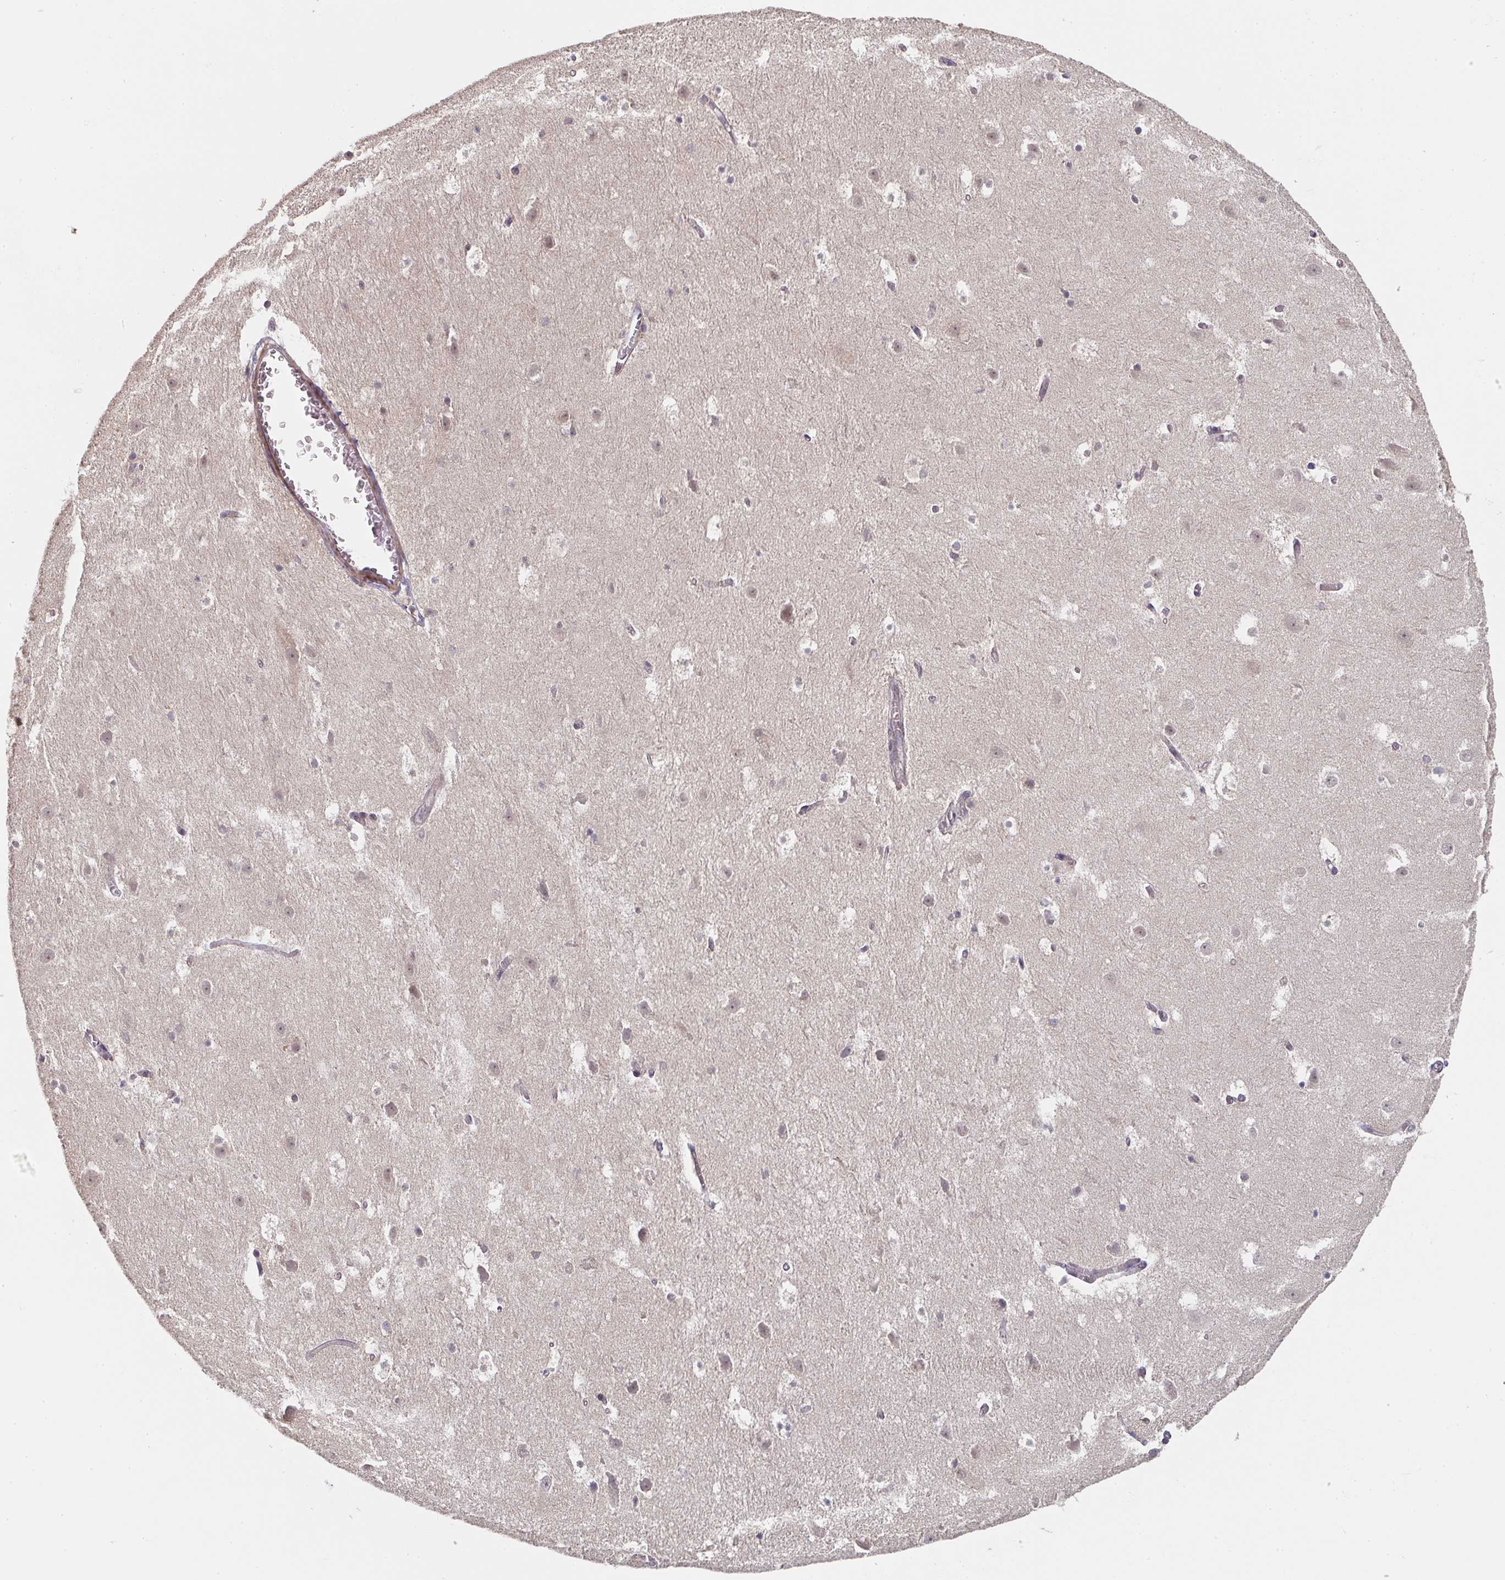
{"staining": {"intensity": "negative", "quantity": "none", "location": "none"}, "tissue": "hippocampus", "cell_type": "Glial cells", "image_type": "normal", "snomed": [{"axis": "morphology", "description": "Normal tissue, NOS"}, {"axis": "topography", "description": "Hippocampus"}], "caption": "High magnification brightfield microscopy of normal hippocampus stained with DAB (brown) and counterstained with hematoxylin (blue): glial cells show no significant expression.", "gene": "RANGRF", "patient": {"sex": "female", "age": 52}}